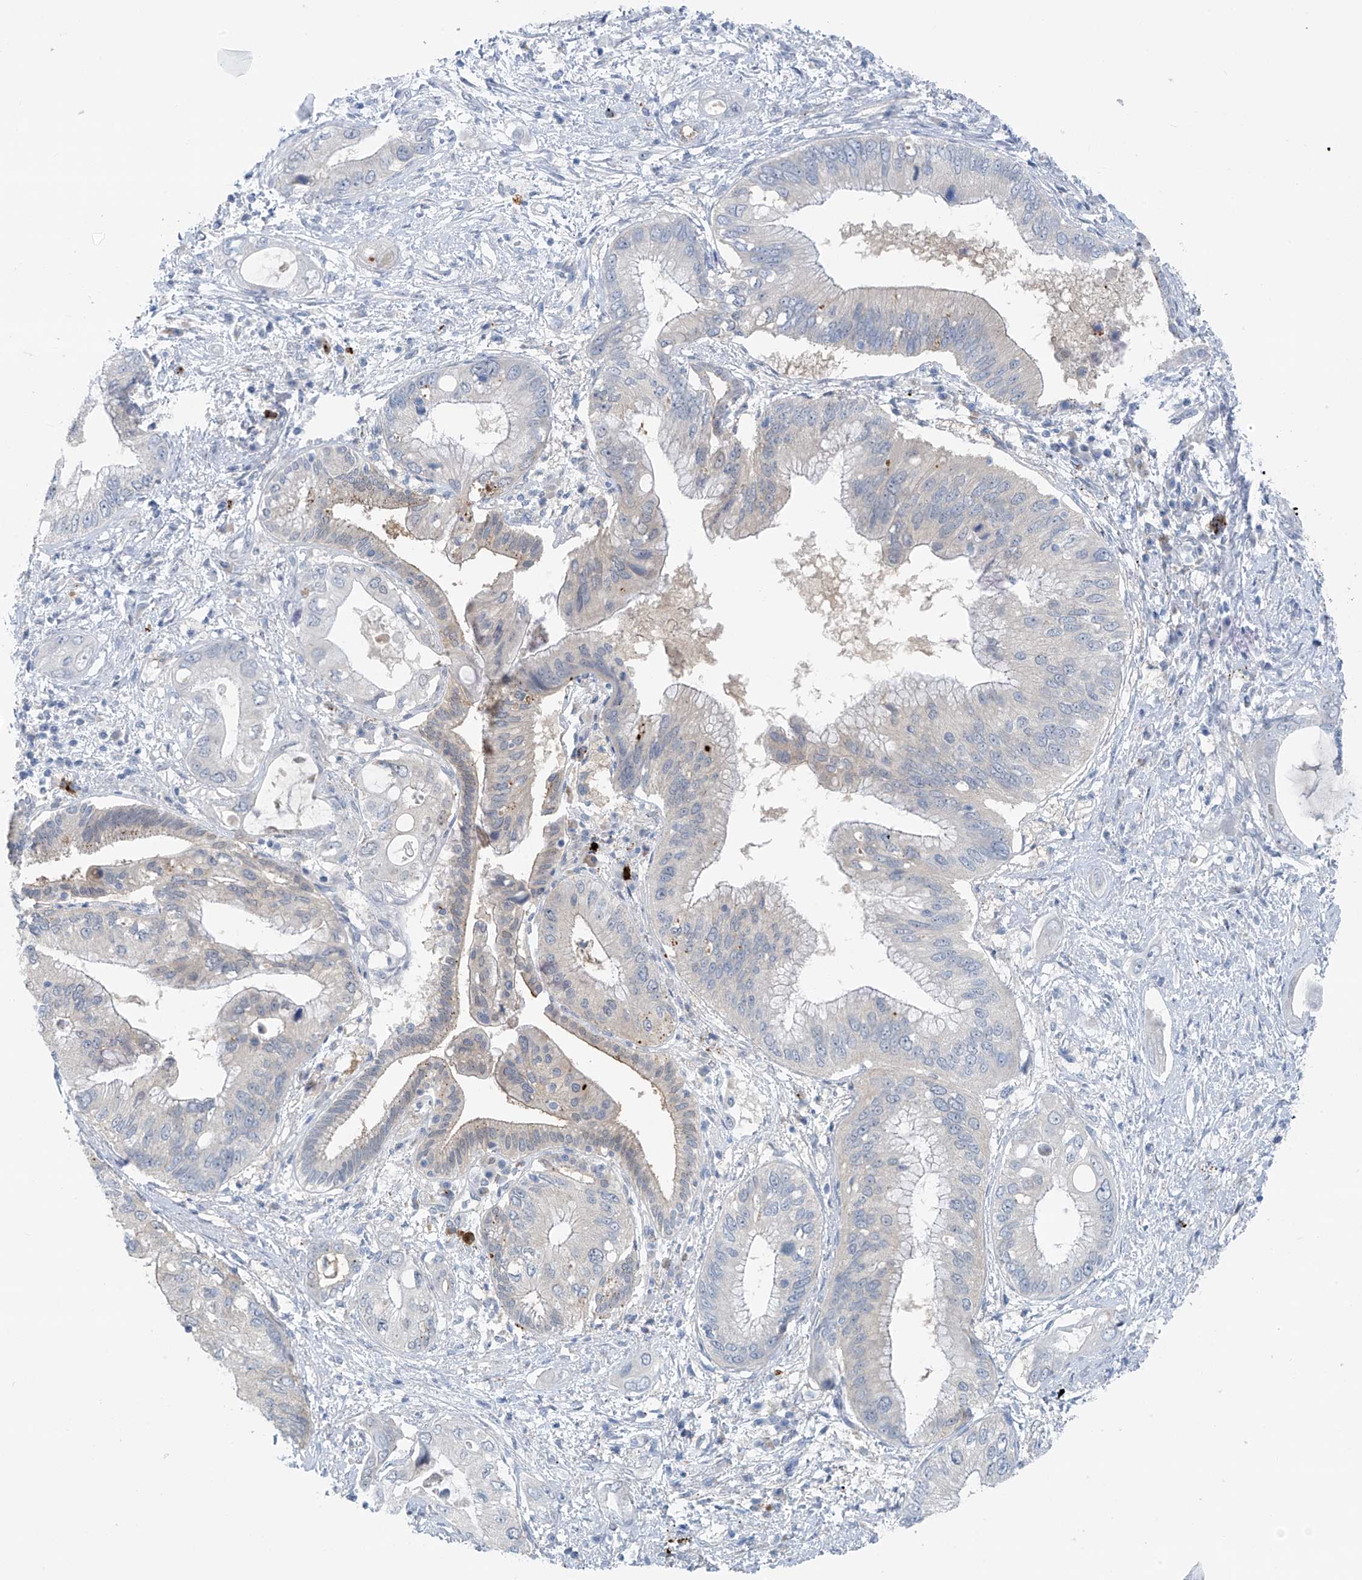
{"staining": {"intensity": "negative", "quantity": "none", "location": "none"}, "tissue": "pancreatic cancer", "cell_type": "Tumor cells", "image_type": "cancer", "snomed": [{"axis": "morphology", "description": "Inflammation, NOS"}, {"axis": "morphology", "description": "Adenocarcinoma, NOS"}, {"axis": "topography", "description": "Pancreas"}], "caption": "Image shows no significant protein staining in tumor cells of adenocarcinoma (pancreatic).", "gene": "ZNF793", "patient": {"sex": "female", "age": 56}}